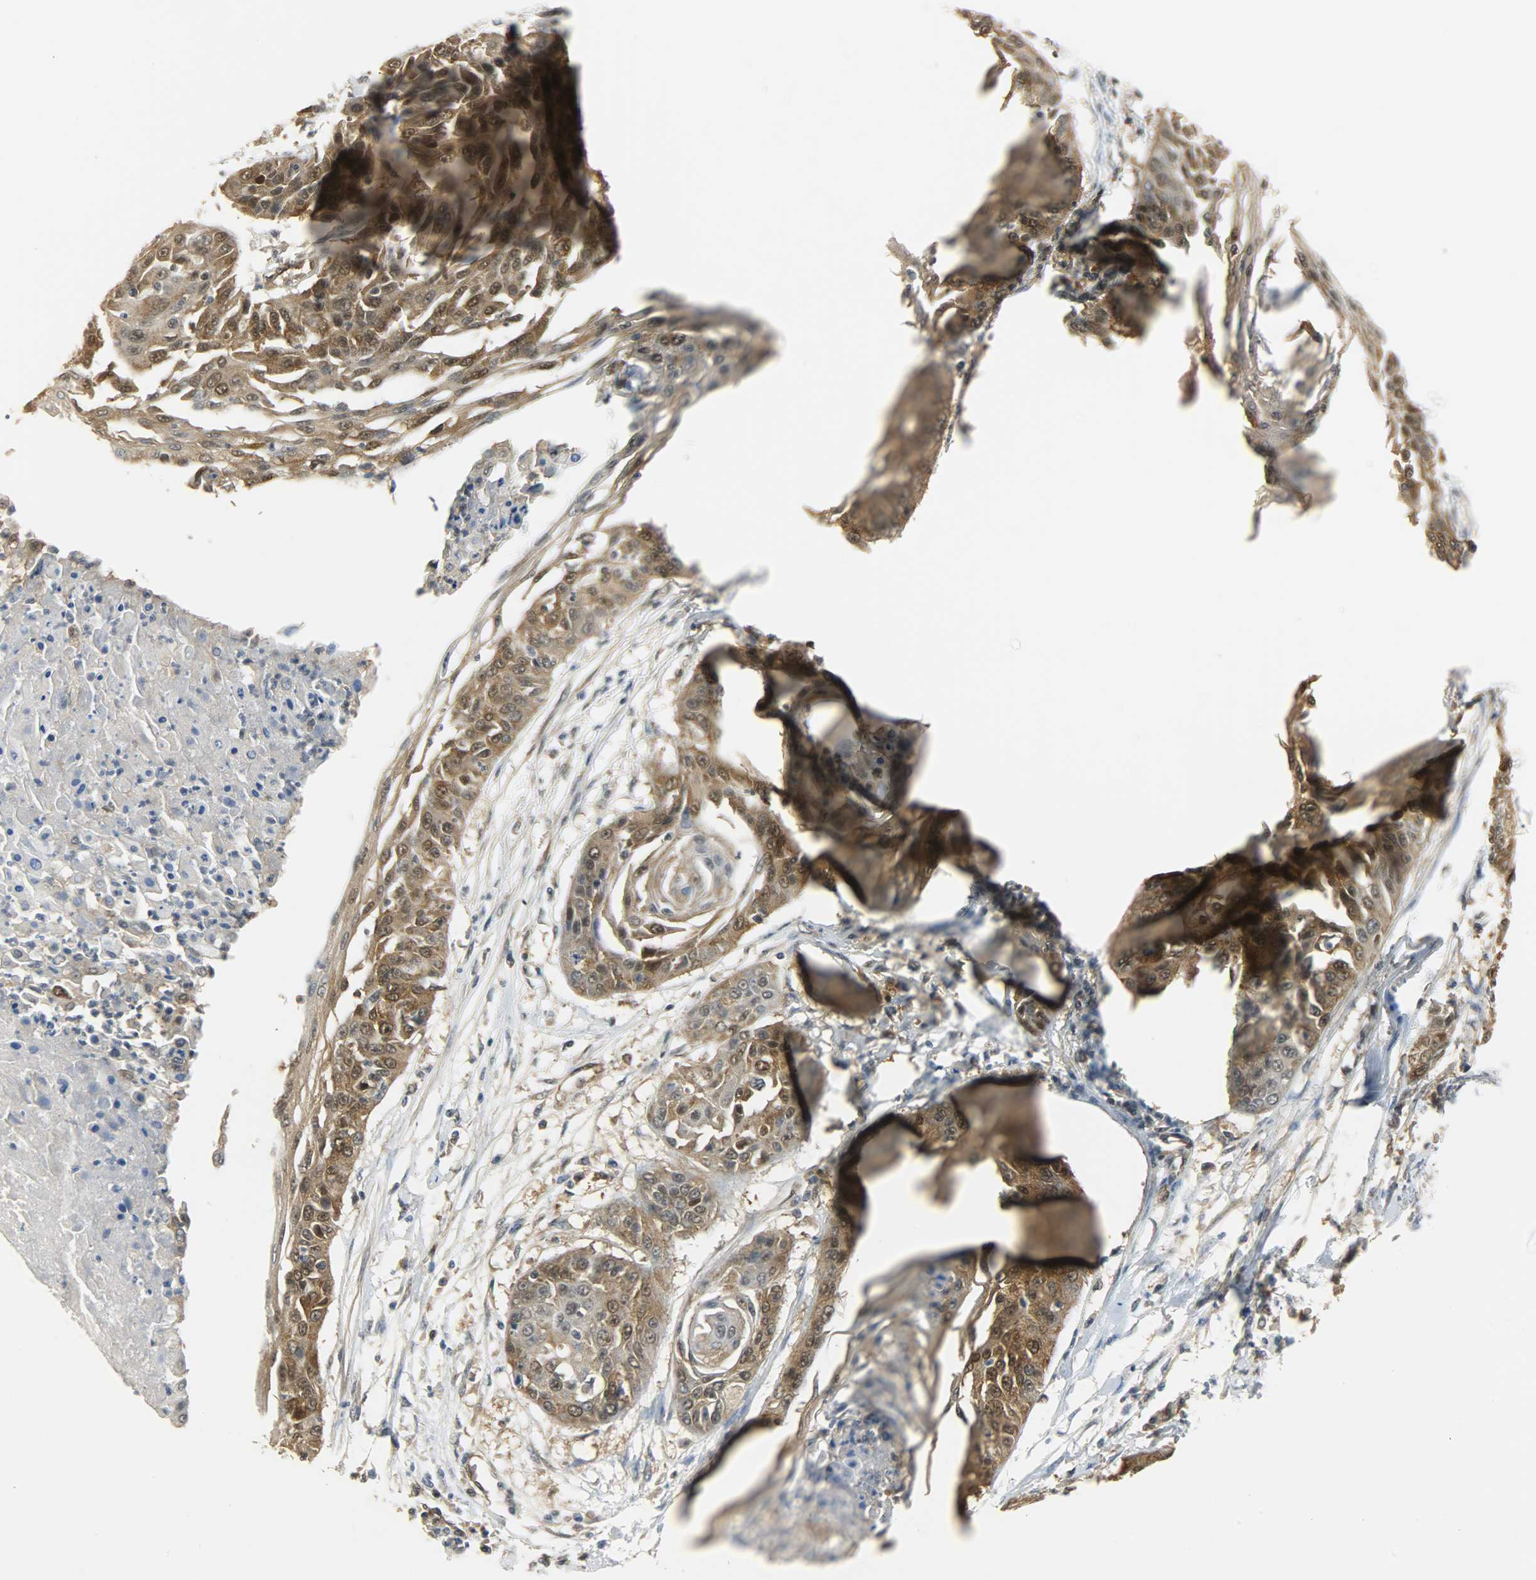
{"staining": {"intensity": "strong", "quantity": ">75%", "location": "cytoplasmic/membranous,nuclear"}, "tissue": "cervical cancer", "cell_type": "Tumor cells", "image_type": "cancer", "snomed": [{"axis": "morphology", "description": "Squamous cell carcinoma, NOS"}, {"axis": "topography", "description": "Cervix"}], "caption": "Cervical squamous cell carcinoma stained with immunohistochemistry (IHC) demonstrates strong cytoplasmic/membranous and nuclear positivity in approximately >75% of tumor cells. Nuclei are stained in blue.", "gene": "EIF4EBP1", "patient": {"sex": "female", "age": 64}}